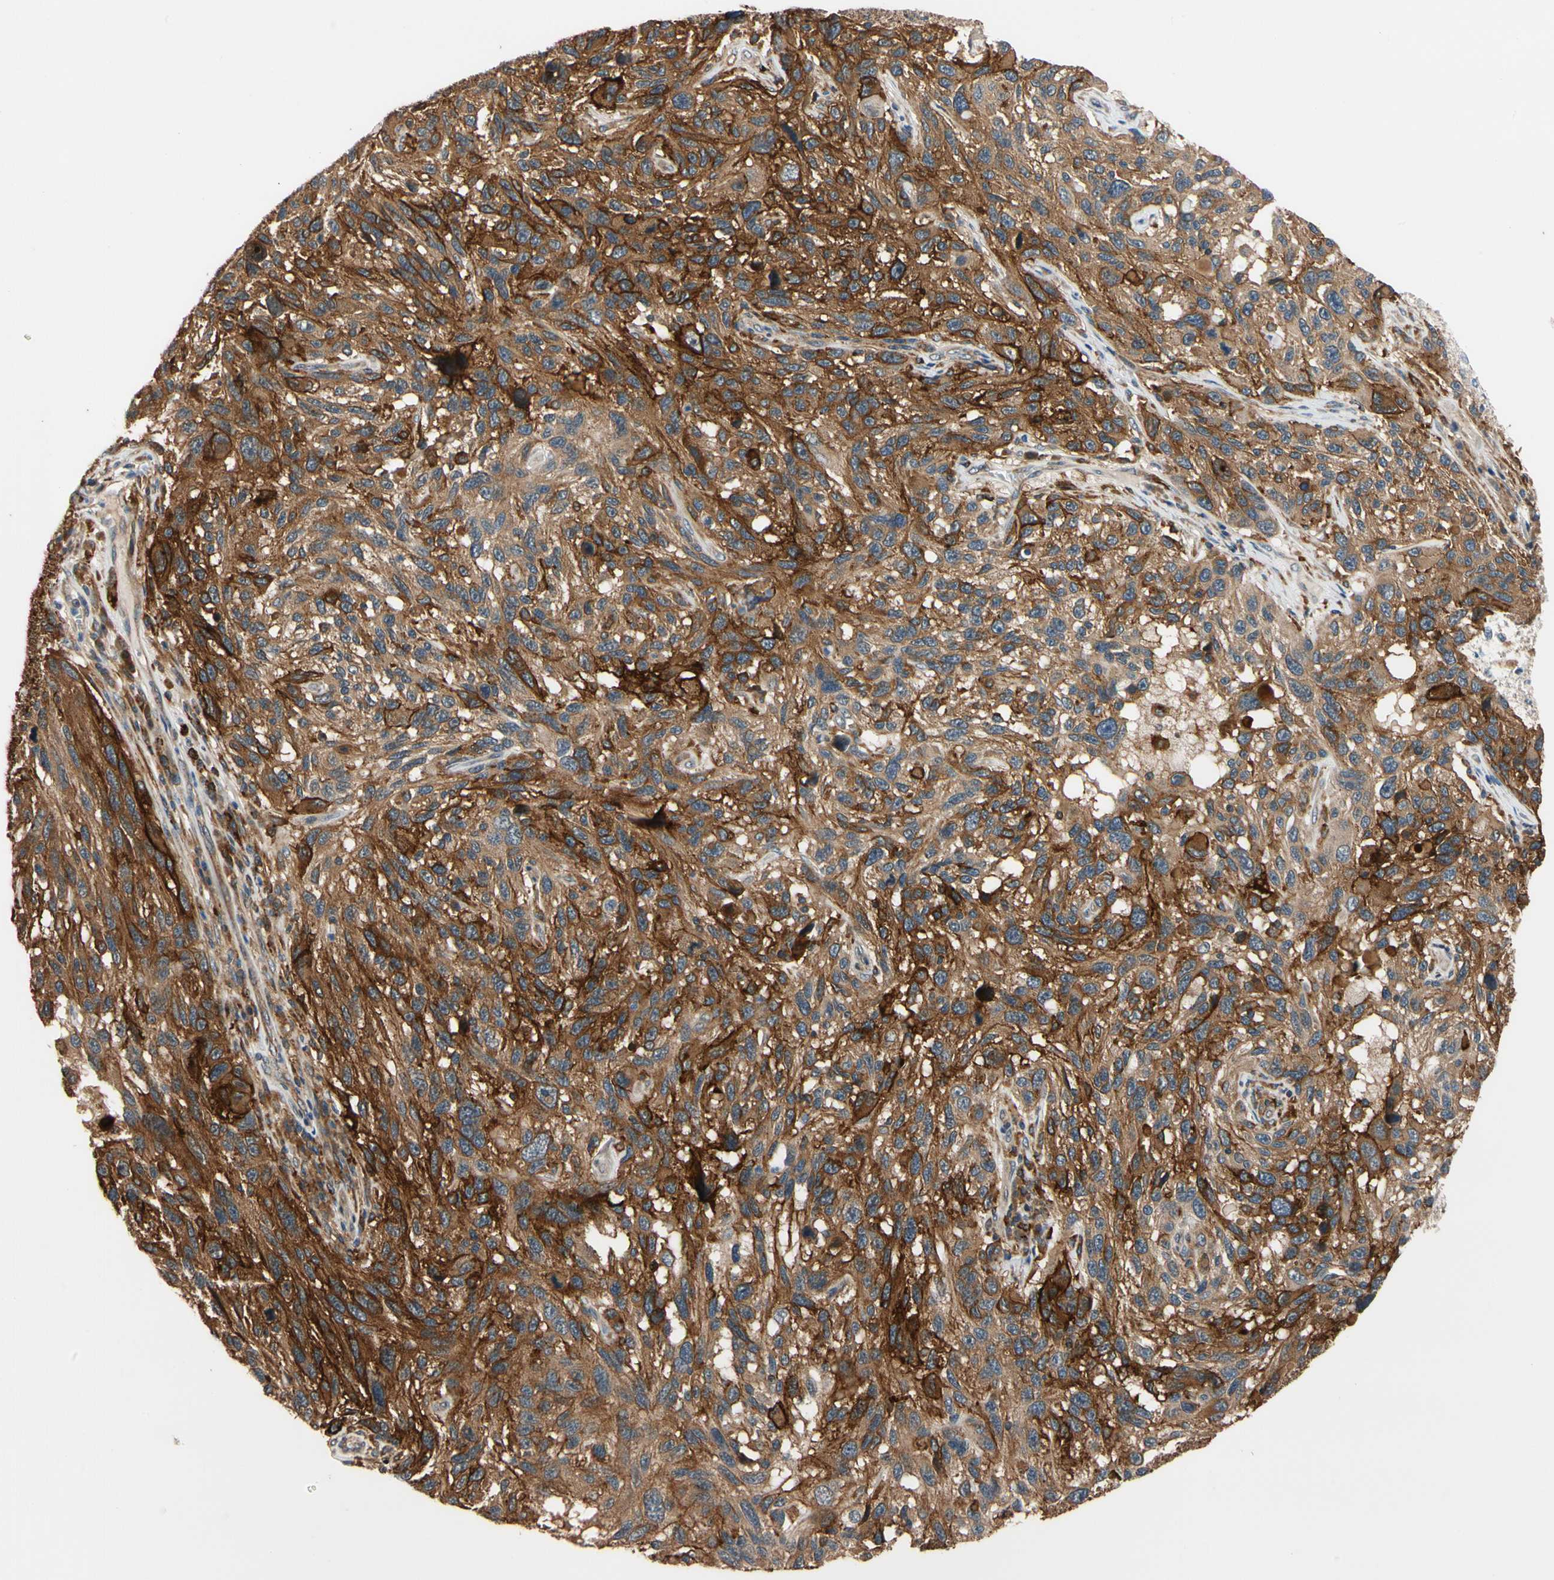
{"staining": {"intensity": "strong", "quantity": ">75%", "location": "cytoplasmic/membranous"}, "tissue": "melanoma", "cell_type": "Tumor cells", "image_type": "cancer", "snomed": [{"axis": "morphology", "description": "Malignant melanoma, NOS"}, {"axis": "topography", "description": "Skin"}], "caption": "The micrograph reveals staining of melanoma, revealing strong cytoplasmic/membranous protein positivity (brown color) within tumor cells.", "gene": "ANKHD1", "patient": {"sex": "male", "age": 53}}